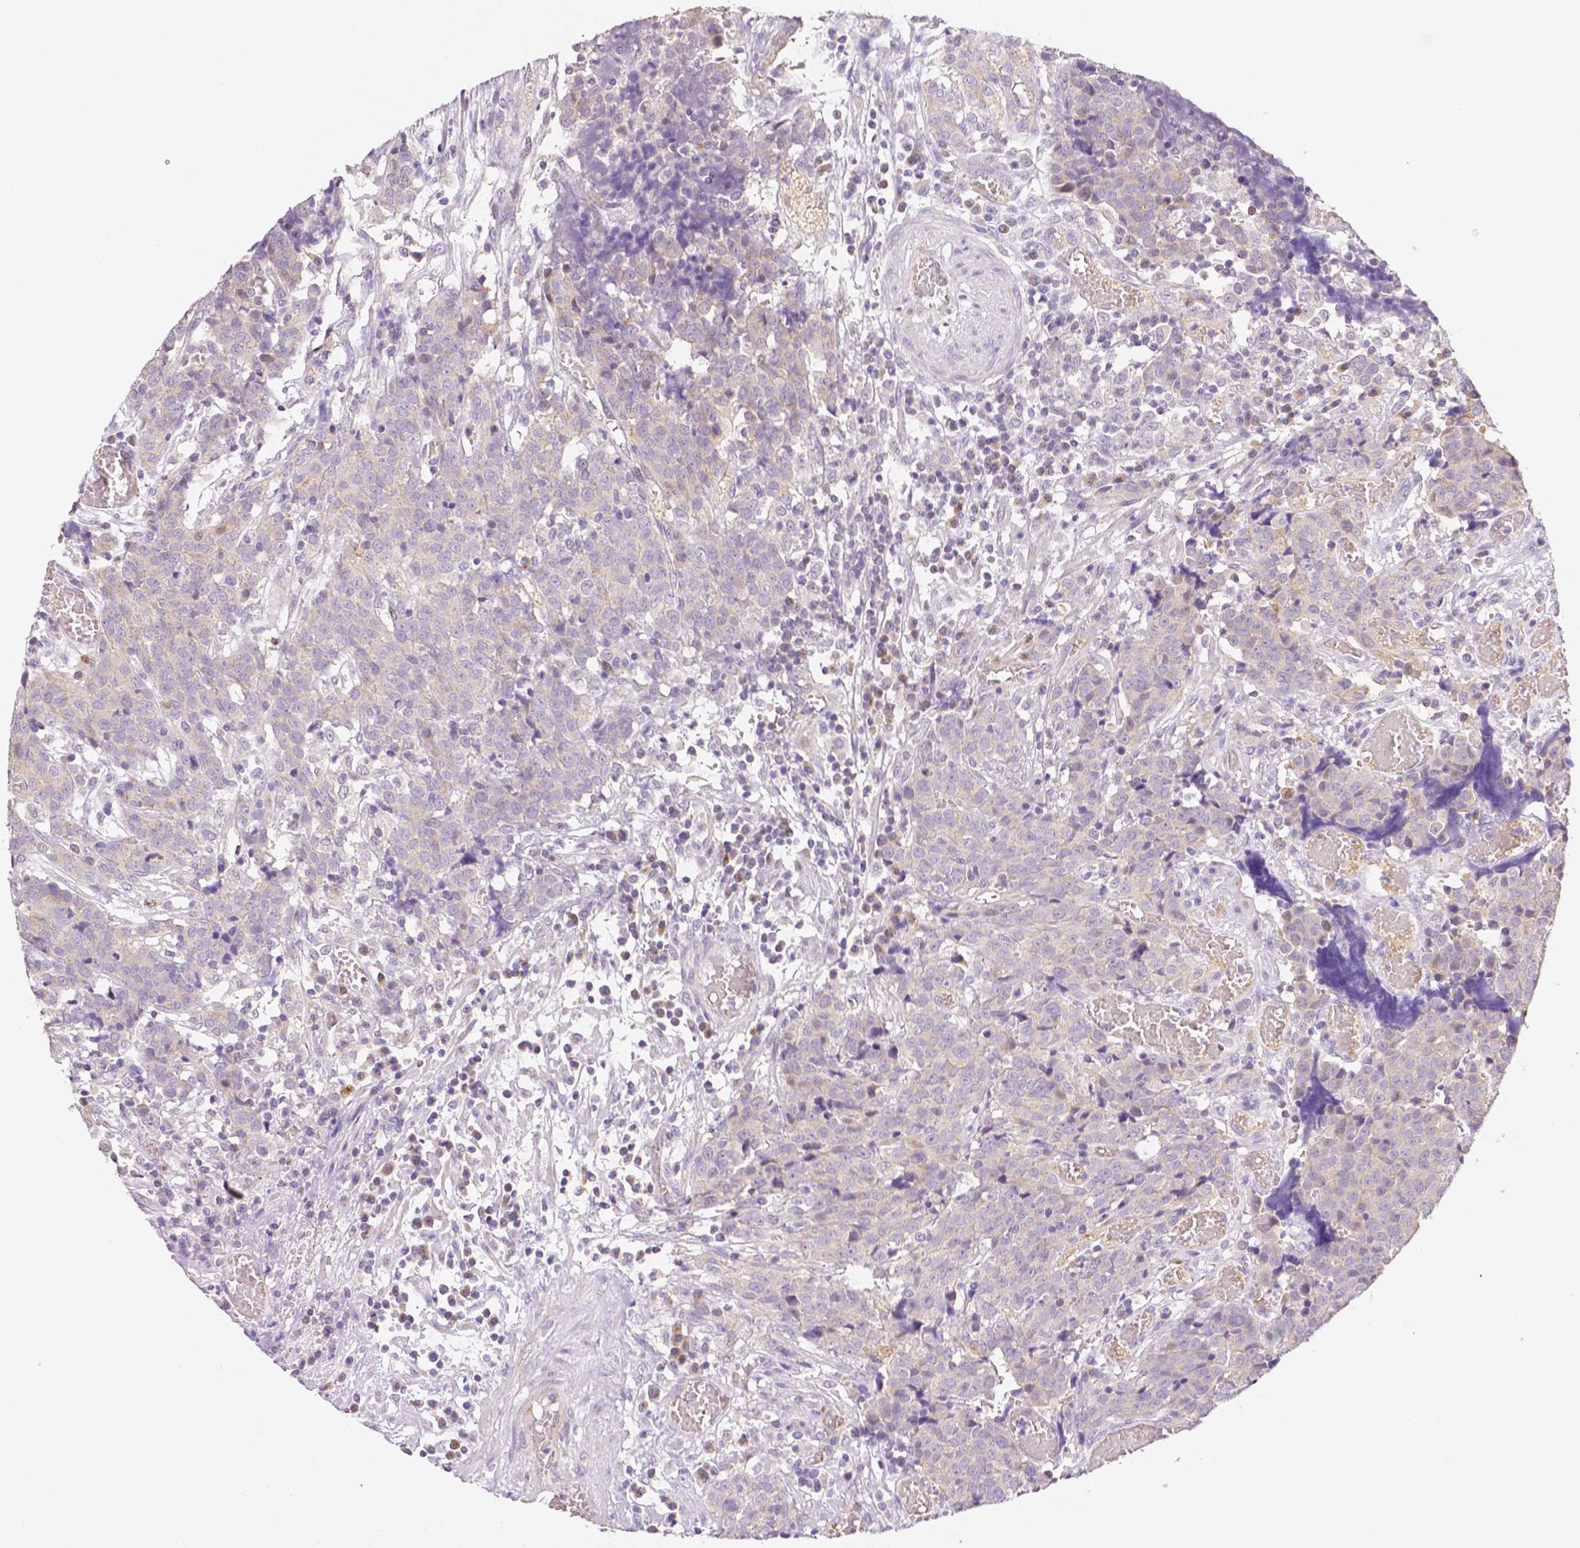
{"staining": {"intensity": "negative", "quantity": "none", "location": "none"}, "tissue": "prostate cancer", "cell_type": "Tumor cells", "image_type": "cancer", "snomed": [{"axis": "morphology", "description": "Adenocarcinoma, High grade"}, {"axis": "topography", "description": "Prostate and seminal vesicle, NOS"}], "caption": "Tumor cells show no significant staining in high-grade adenocarcinoma (prostate).", "gene": "C10orf67", "patient": {"sex": "male", "age": 60}}